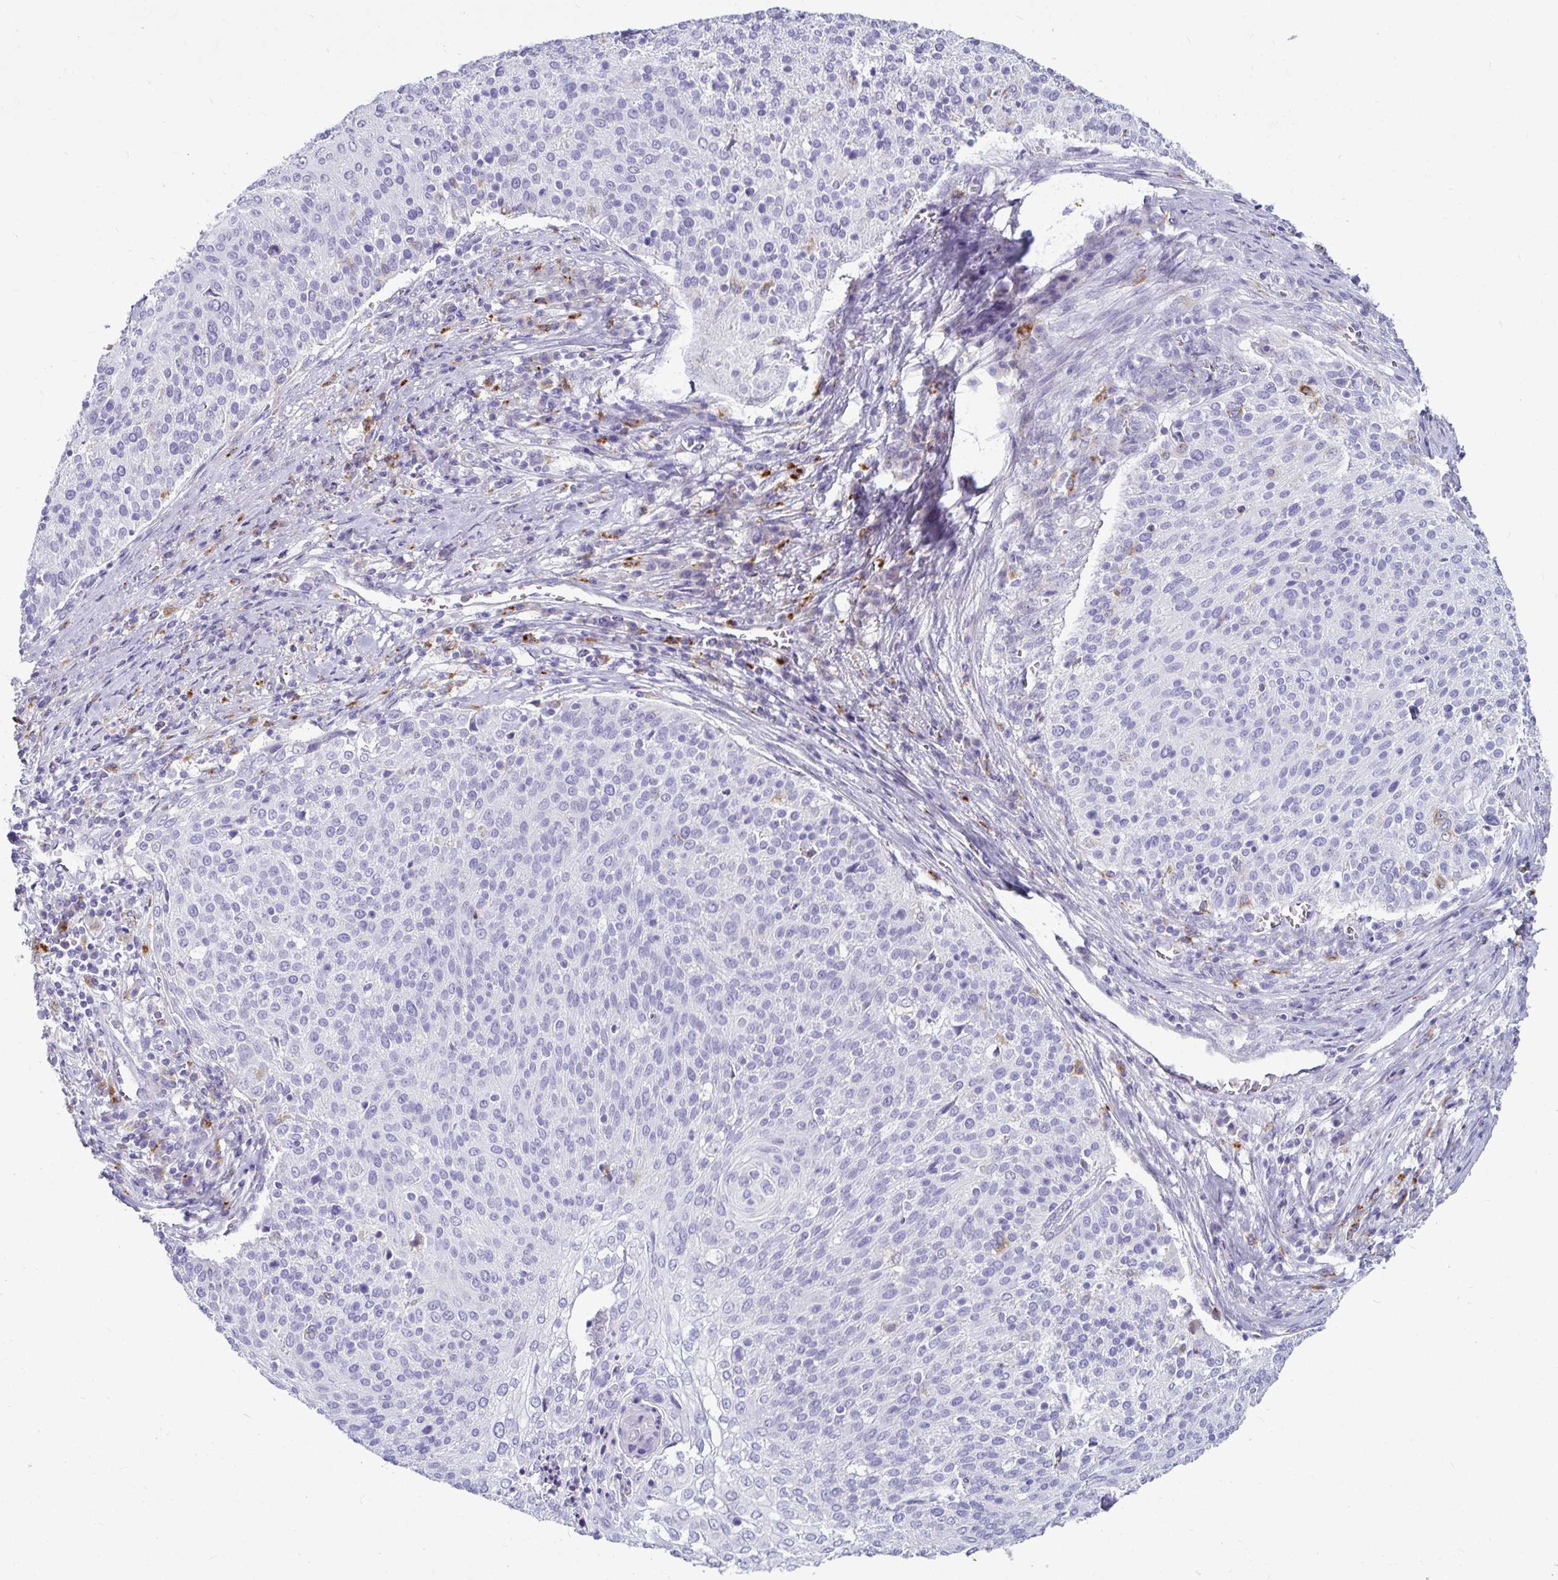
{"staining": {"intensity": "negative", "quantity": "none", "location": "none"}, "tissue": "cervical cancer", "cell_type": "Tumor cells", "image_type": "cancer", "snomed": [{"axis": "morphology", "description": "Squamous cell carcinoma, NOS"}, {"axis": "topography", "description": "Cervix"}], "caption": "Immunohistochemistry (IHC) photomicrograph of human cervical squamous cell carcinoma stained for a protein (brown), which shows no expression in tumor cells.", "gene": "CTSZ", "patient": {"sex": "female", "age": 31}}